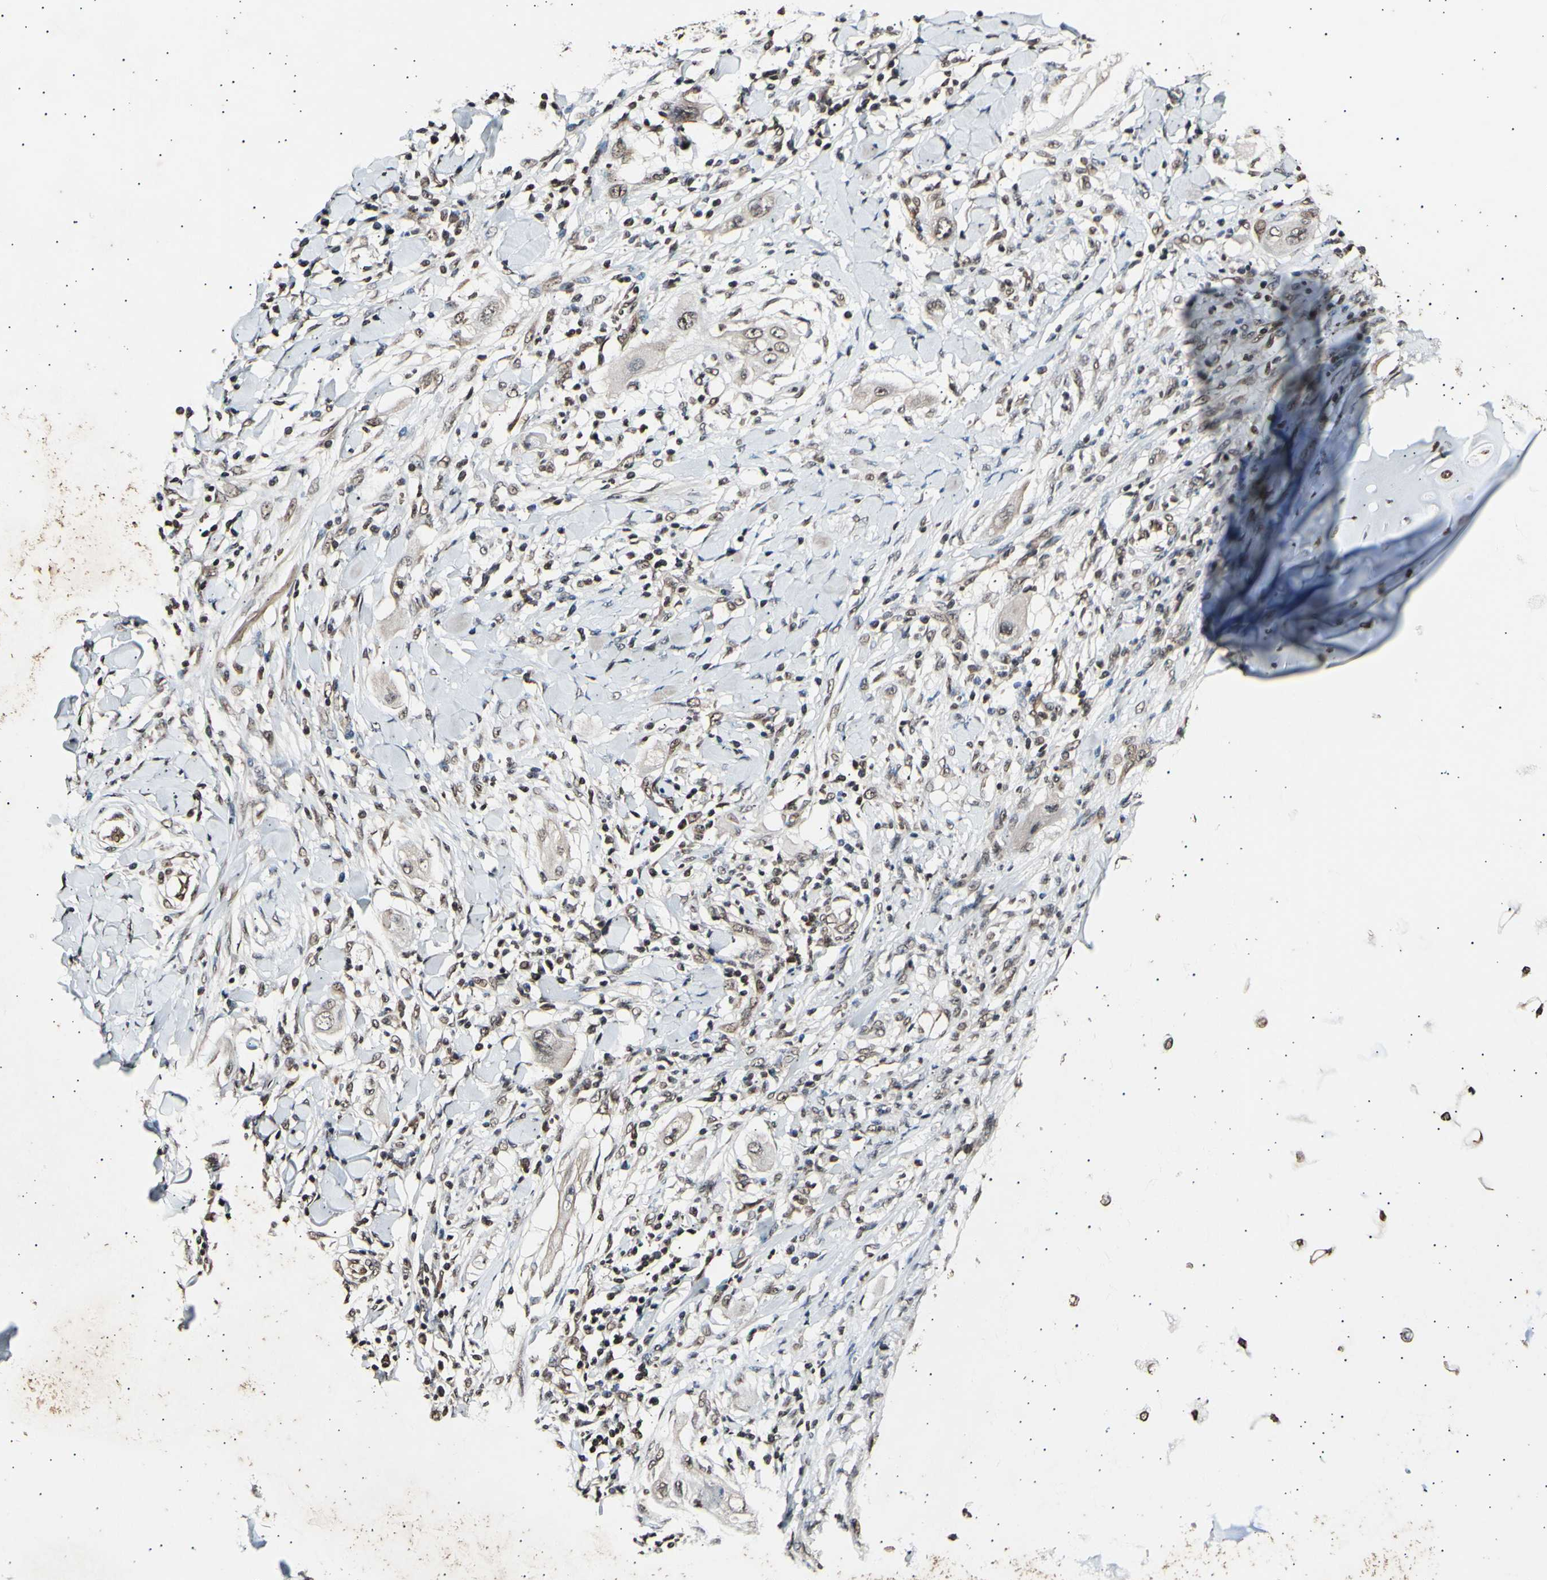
{"staining": {"intensity": "moderate", "quantity": ">75%", "location": "cytoplasmic/membranous,nuclear"}, "tissue": "lung cancer", "cell_type": "Tumor cells", "image_type": "cancer", "snomed": [{"axis": "morphology", "description": "Squamous cell carcinoma, NOS"}, {"axis": "topography", "description": "Lung"}], "caption": "Moderate cytoplasmic/membranous and nuclear expression for a protein is appreciated in about >75% of tumor cells of squamous cell carcinoma (lung) using immunohistochemistry.", "gene": "ANAPC7", "patient": {"sex": "female", "age": 47}}